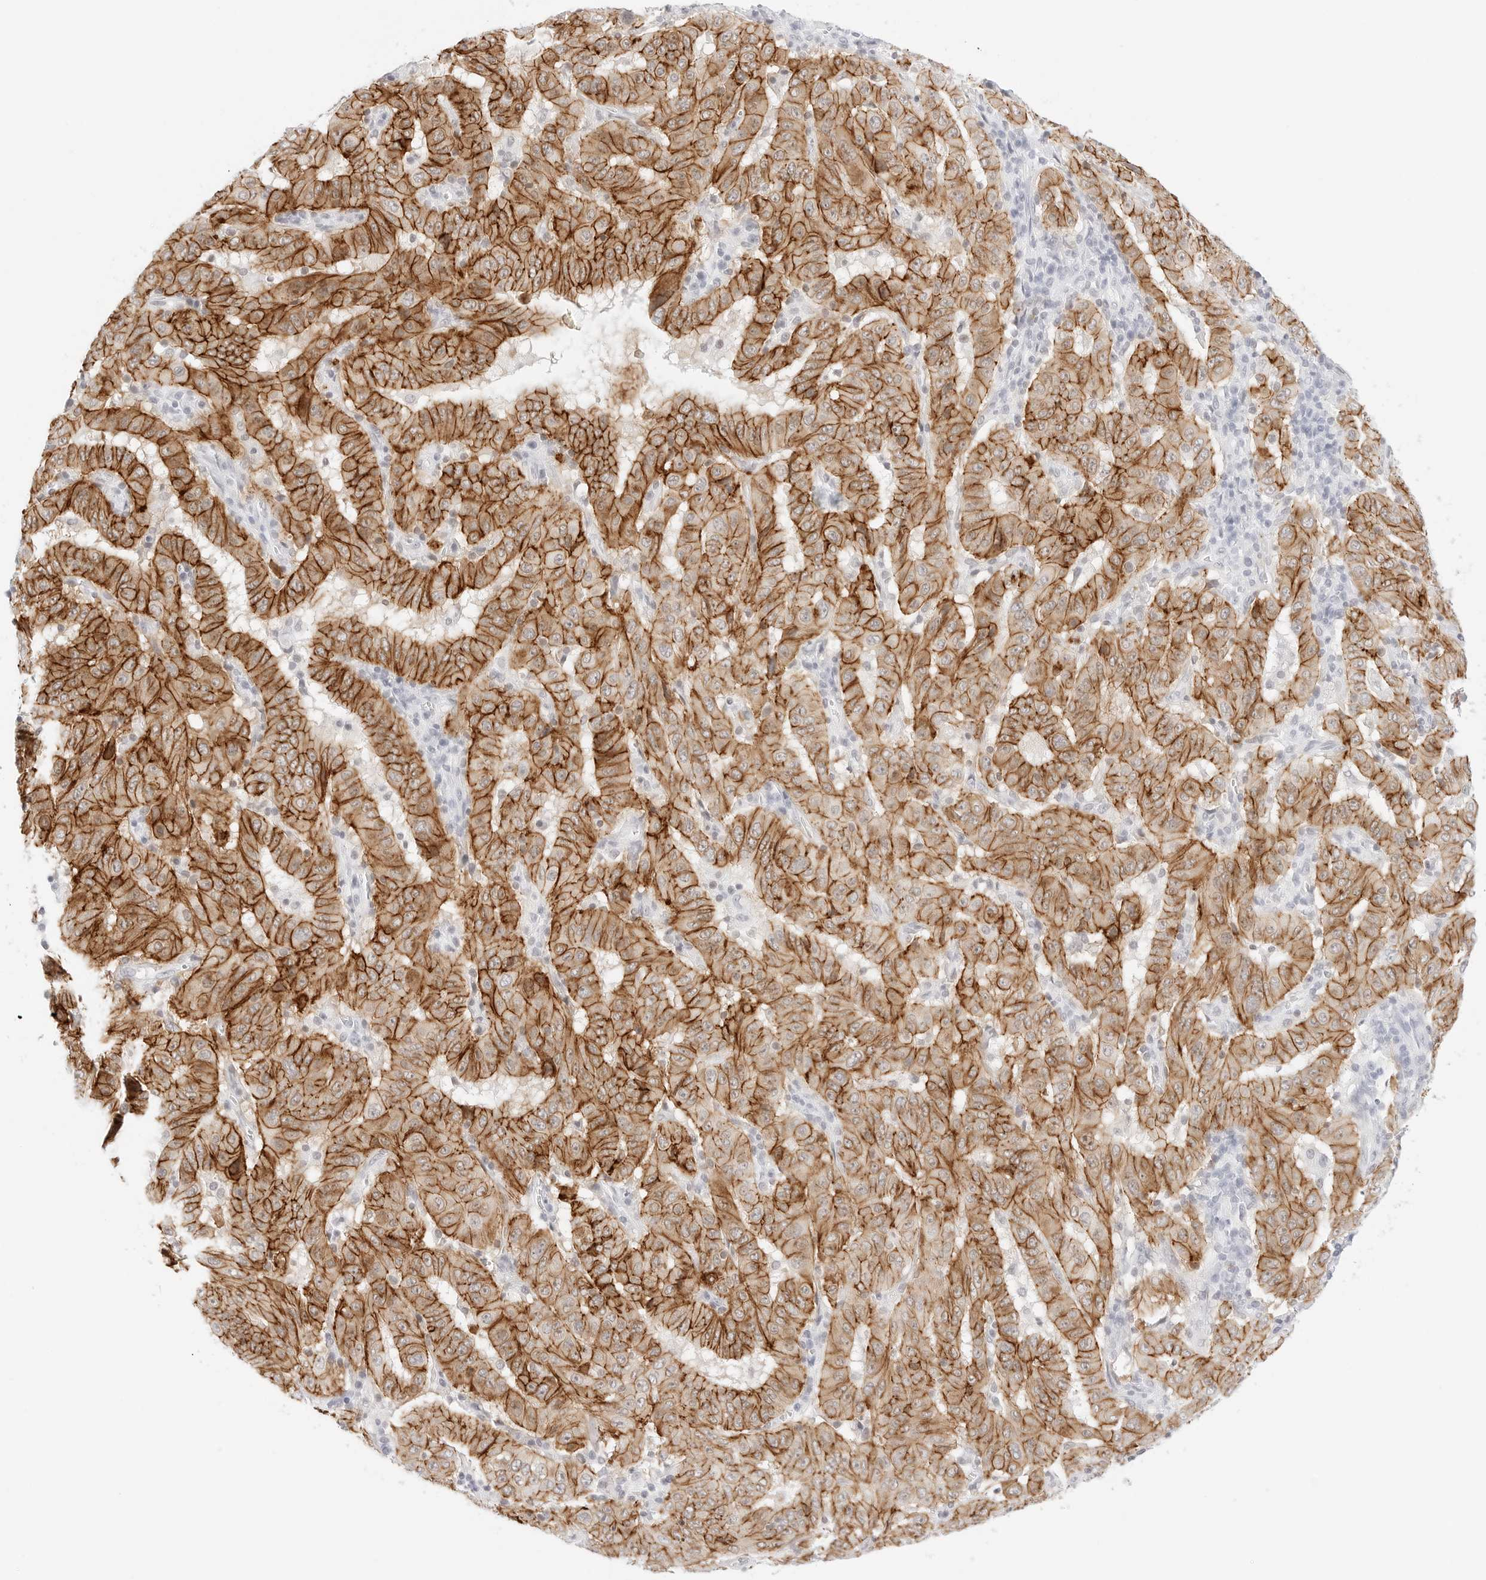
{"staining": {"intensity": "moderate", "quantity": ">75%", "location": "cytoplasmic/membranous"}, "tissue": "pancreatic cancer", "cell_type": "Tumor cells", "image_type": "cancer", "snomed": [{"axis": "morphology", "description": "Adenocarcinoma, NOS"}, {"axis": "topography", "description": "Pancreas"}], "caption": "The histopathology image displays immunohistochemical staining of pancreatic cancer (adenocarcinoma). There is moderate cytoplasmic/membranous staining is present in about >75% of tumor cells.", "gene": "CDH1", "patient": {"sex": "male", "age": 63}}